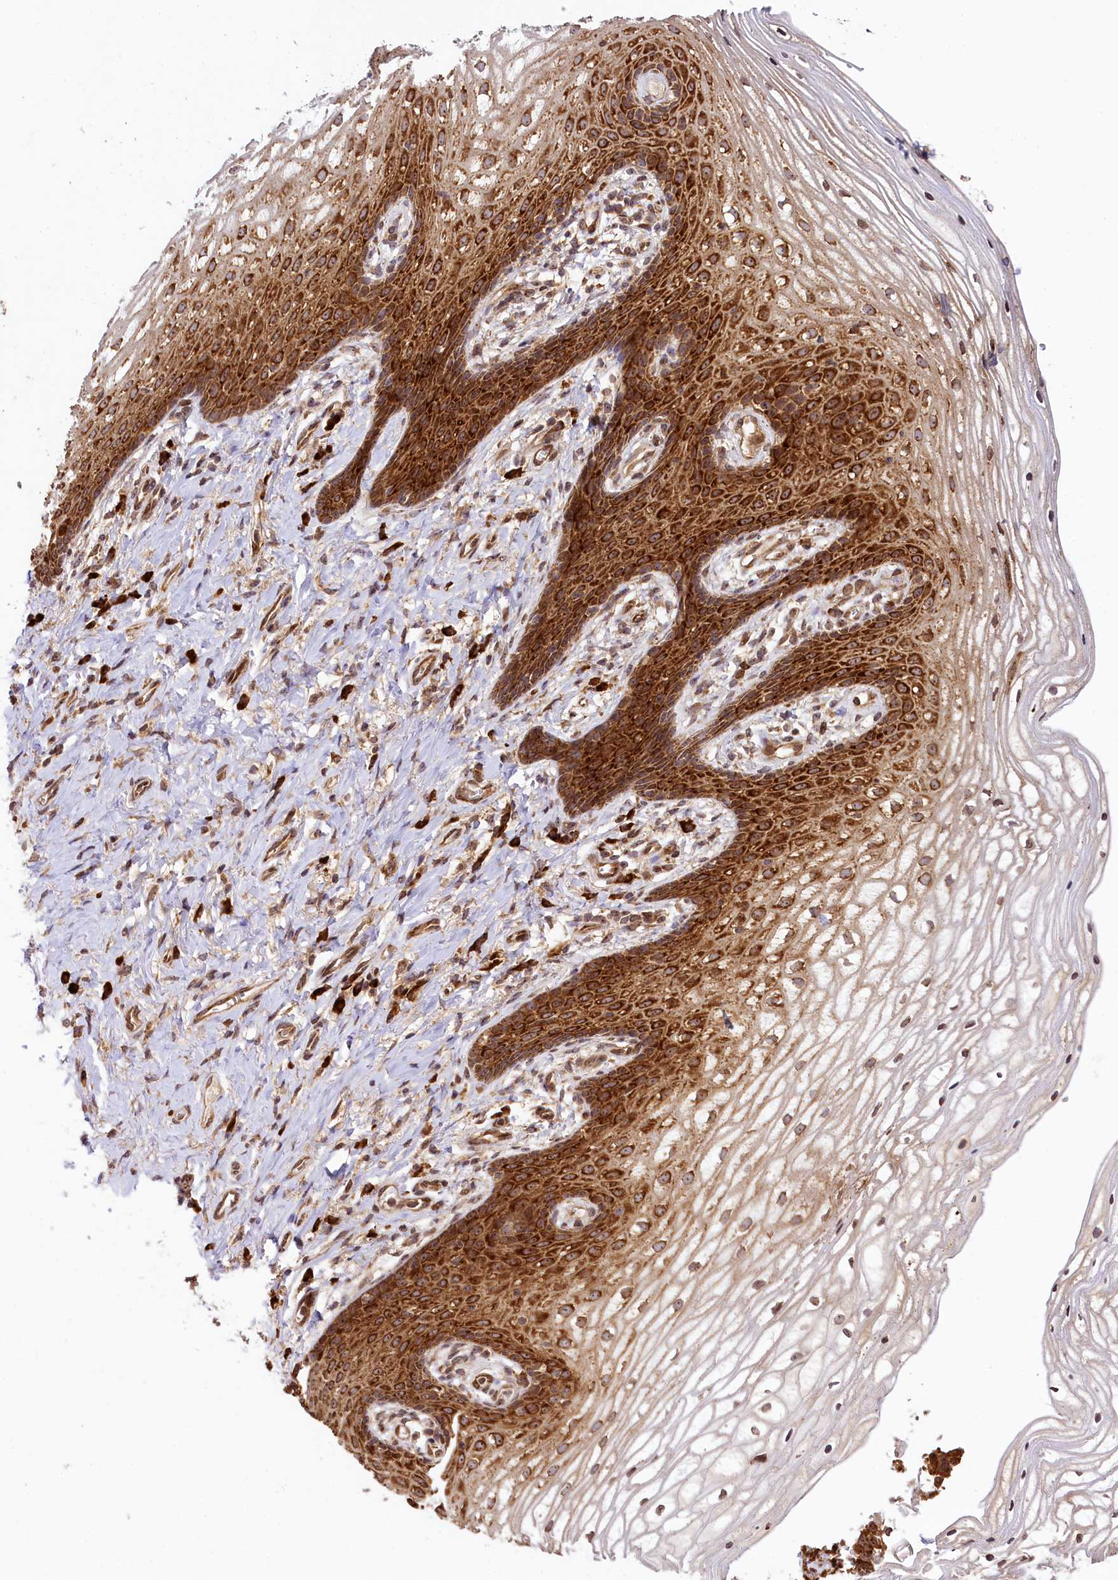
{"staining": {"intensity": "strong", "quantity": ">75%", "location": "cytoplasmic/membranous"}, "tissue": "vagina", "cell_type": "Squamous epithelial cells", "image_type": "normal", "snomed": [{"axis": "morphology", "description": "Normal tissue, NOS"}, {"axis": "topography", "description": "Vagina"}], "caption": "IHC image of benign human vagina stained for a protein (brown), which demonstrates high levels of strong cytoplasmic/membranous expression in about >75% of squamous epithelial cells.", "gene": "LARP4", "patient": {"sex": "female", "age": 60}}